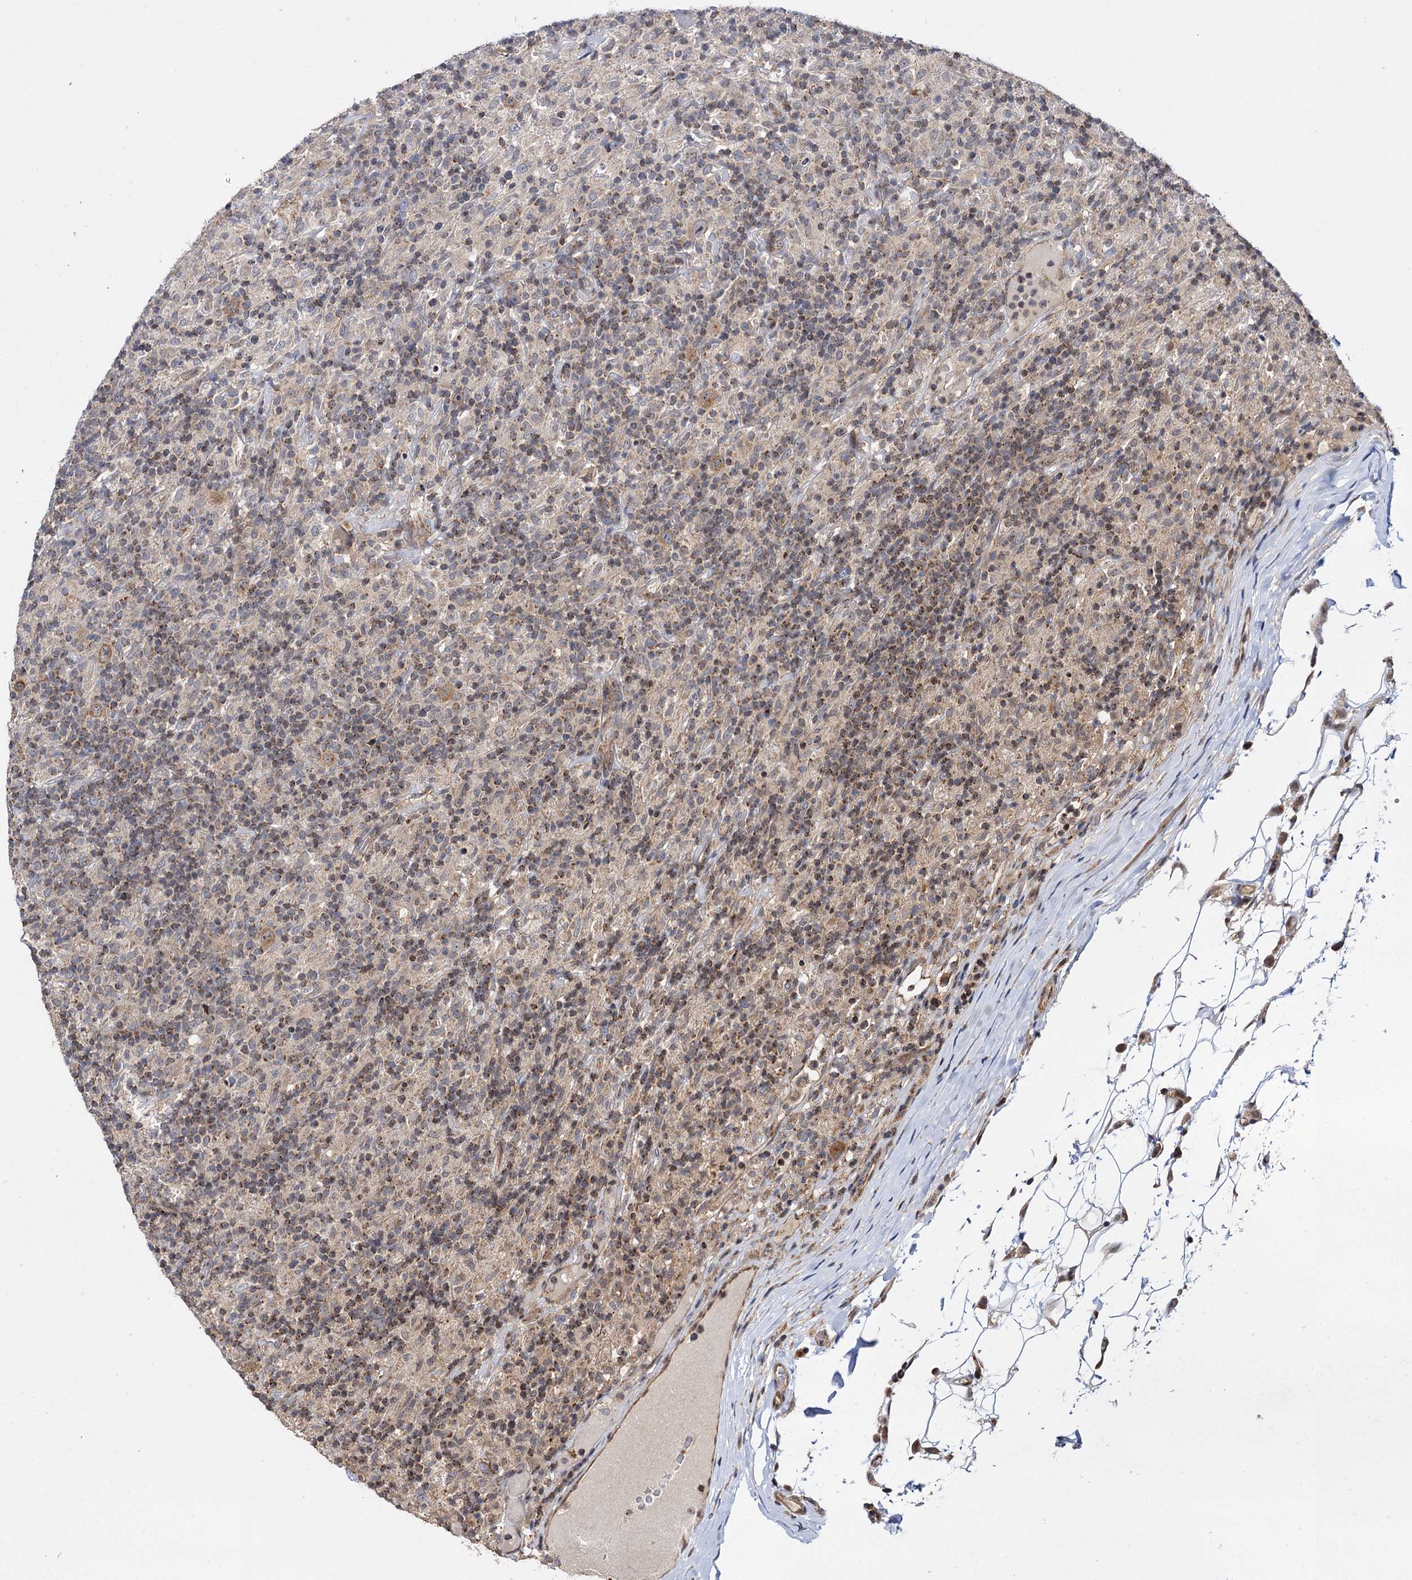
{"staining": {"intensity": "moderate", "quantity": ">75%", "location": "cytoplasmic/membranous"}, "tissue": "lymphoma", "cell_type": "Tumor cells", "image_type": "cancer", "snomed": [{"axis": "morphology", "description": "Hodgkin's disease, NOS"}, {"axis": "topography", "description": "Lymph node"}], "caption": "Protein expression by immunohistochemistry exhibits moderate cytoplasmic/membranous staining in about >75% of tumor cells in Hodgkin's disease.", "gene": "CEP76", "patient": {"sex": "male", "age": 70}}